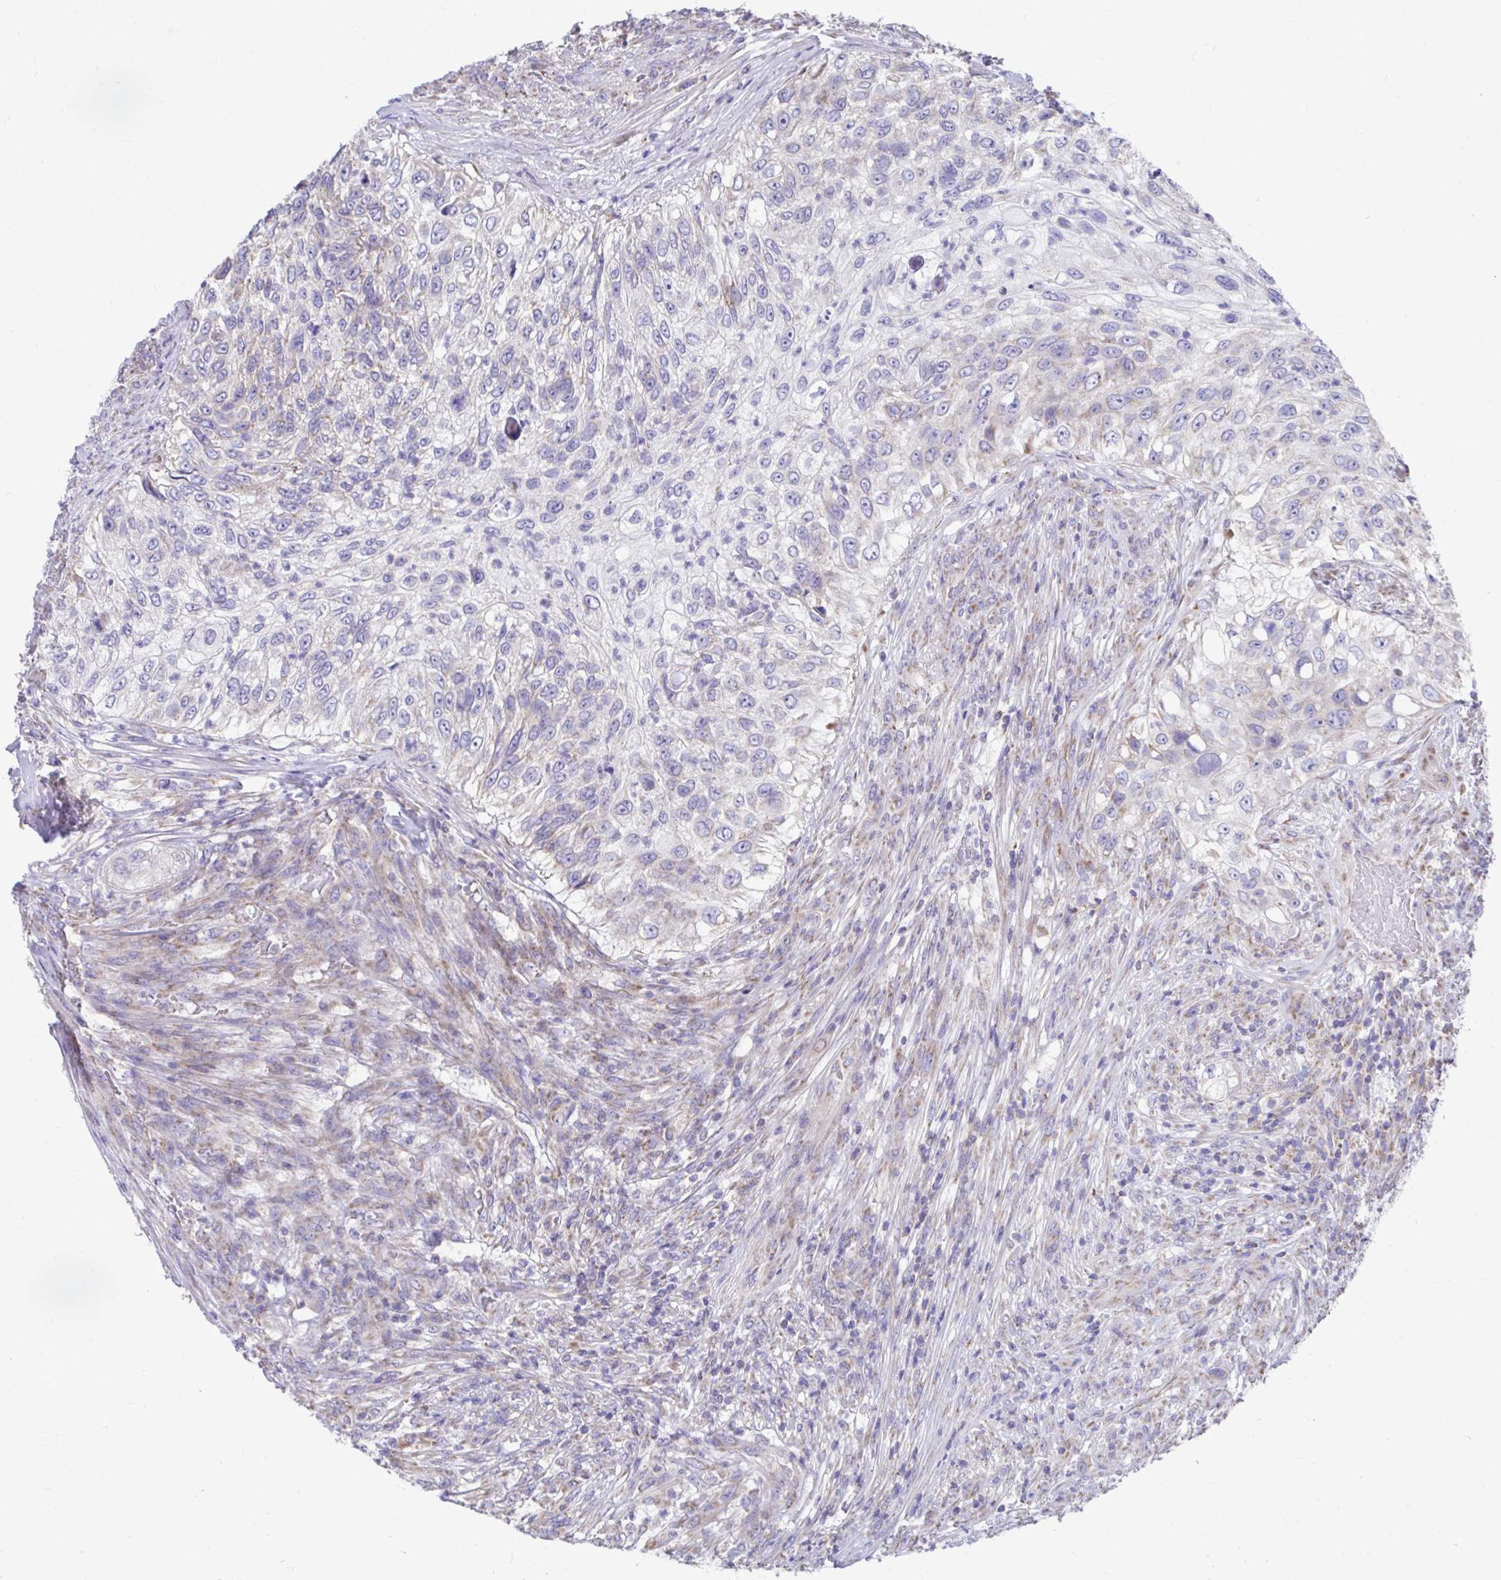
{"staining": {"intensity": "negative", "quantity": "none", "location": "none"}, "tissue": "urothelial cancer", "cell_type": "Tumor cells", "image_type": "cancer", "snomed": [{"axis": "morphology", "description": "Urothelial carcinoma, High grade"}, {"axis": "topography", "description": "Urinary bladder"}], "caption": "DAB immunohistochemical staining of urothelial carcinoma (high-grade) displays no significant expression in tumor cells. (DAB (3,3'-diaminobenzidine) immunohistochemistry (IHC) visualized using brightfield microscopy, high magnification).", "gene": "LINGO4", "patient": {"sex": "female", "age": 60}}